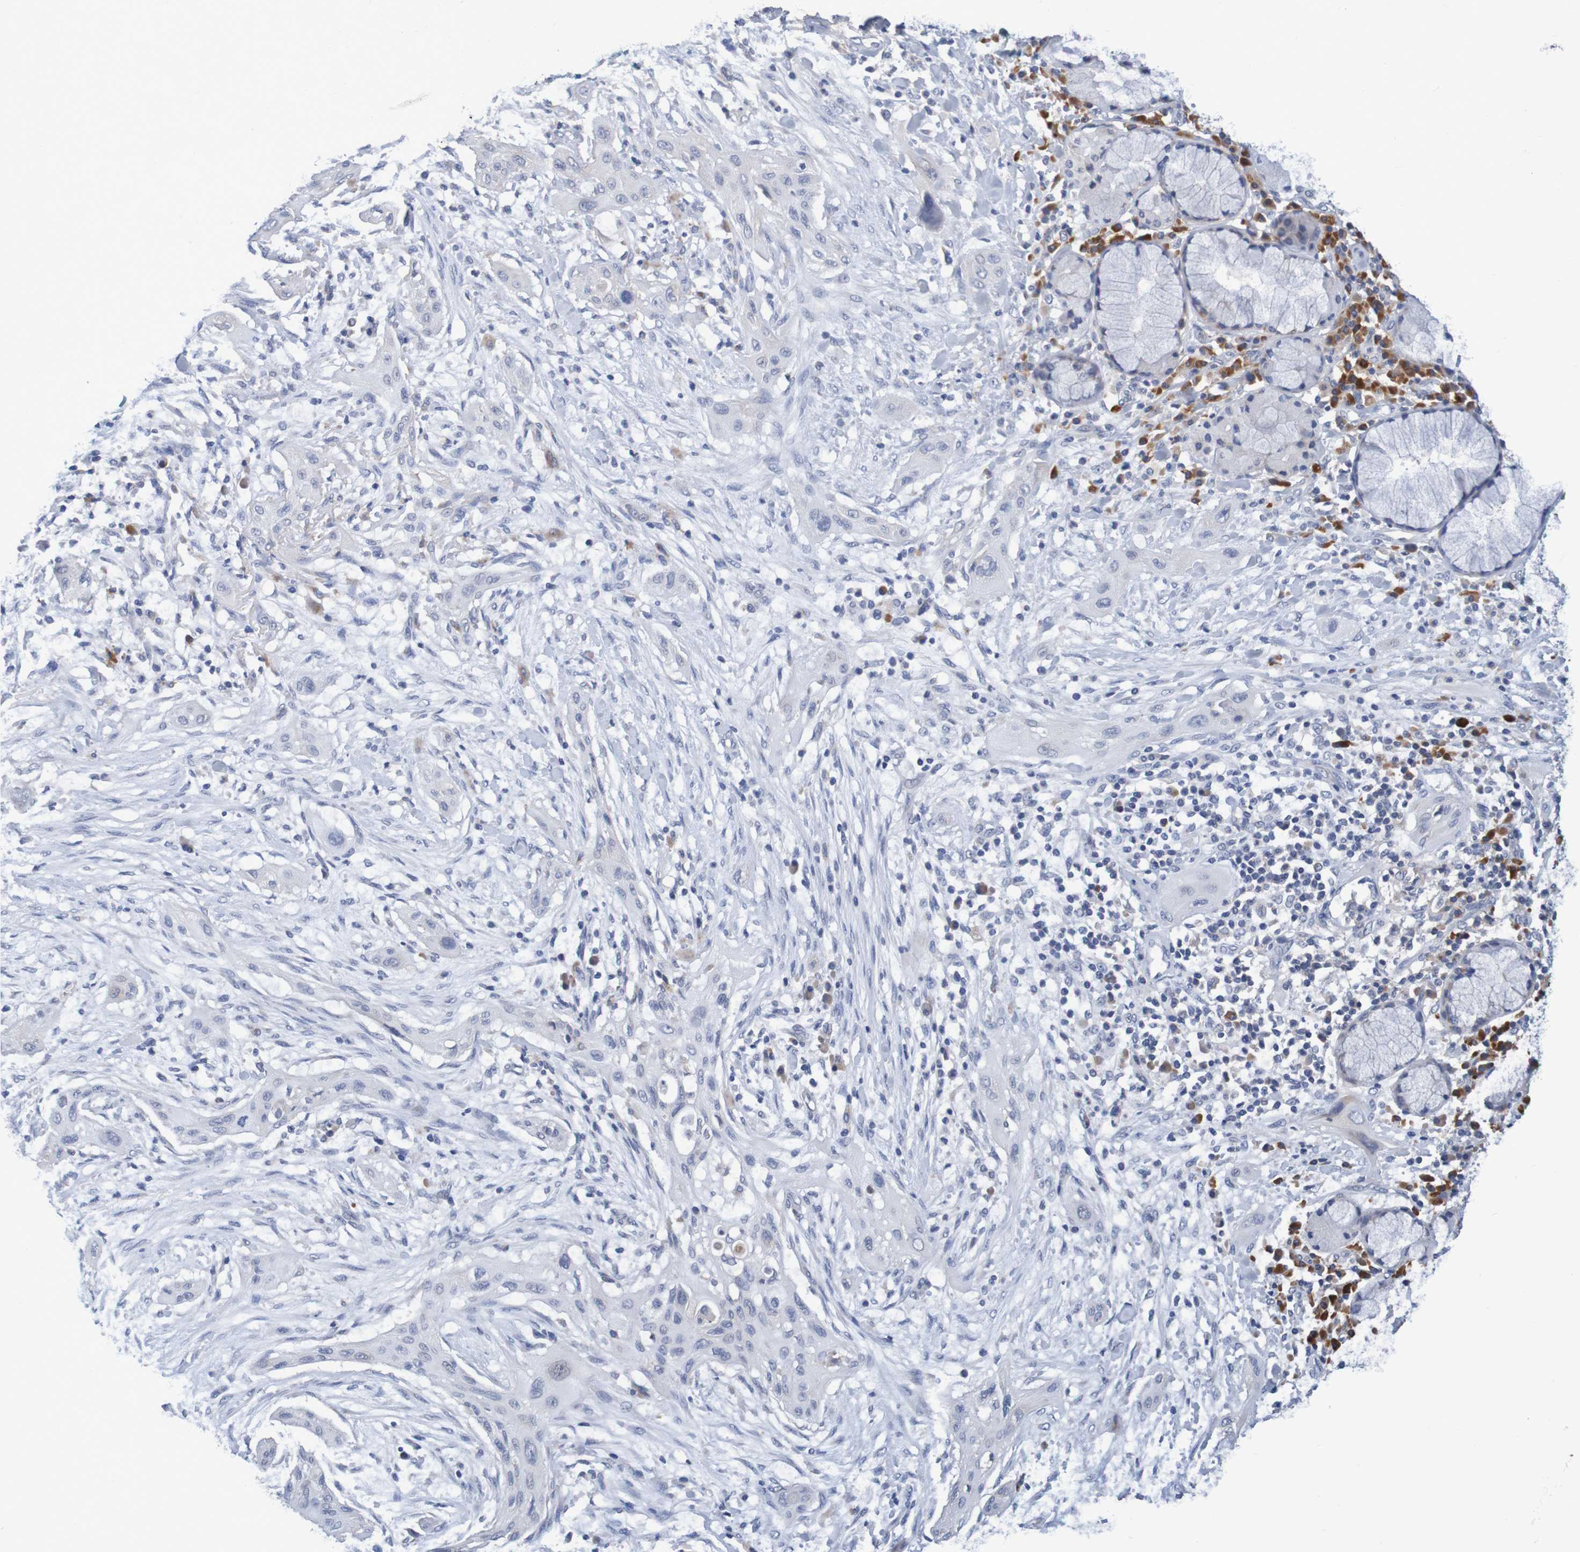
{"staining": {"intensity": "negative", "quantity": "none", "location": "none"}, "tissue": "lung cancer", "cell_type": "Tumor cells", "image_type": "cancer", "snomed": [{"axis": "morphology", "description": "Squamous cell carcinoma, NOS"}, {"axis": "topography", "description": "Lung"}], "caption": "High power microscopy photomicrograph of an IHC histopathology image of lung cancer (squamous cell carcinoma), revealing no significant expression in tumor cells.", "gene": "LTA", "patient": {"sex": "female", "age": 47}}